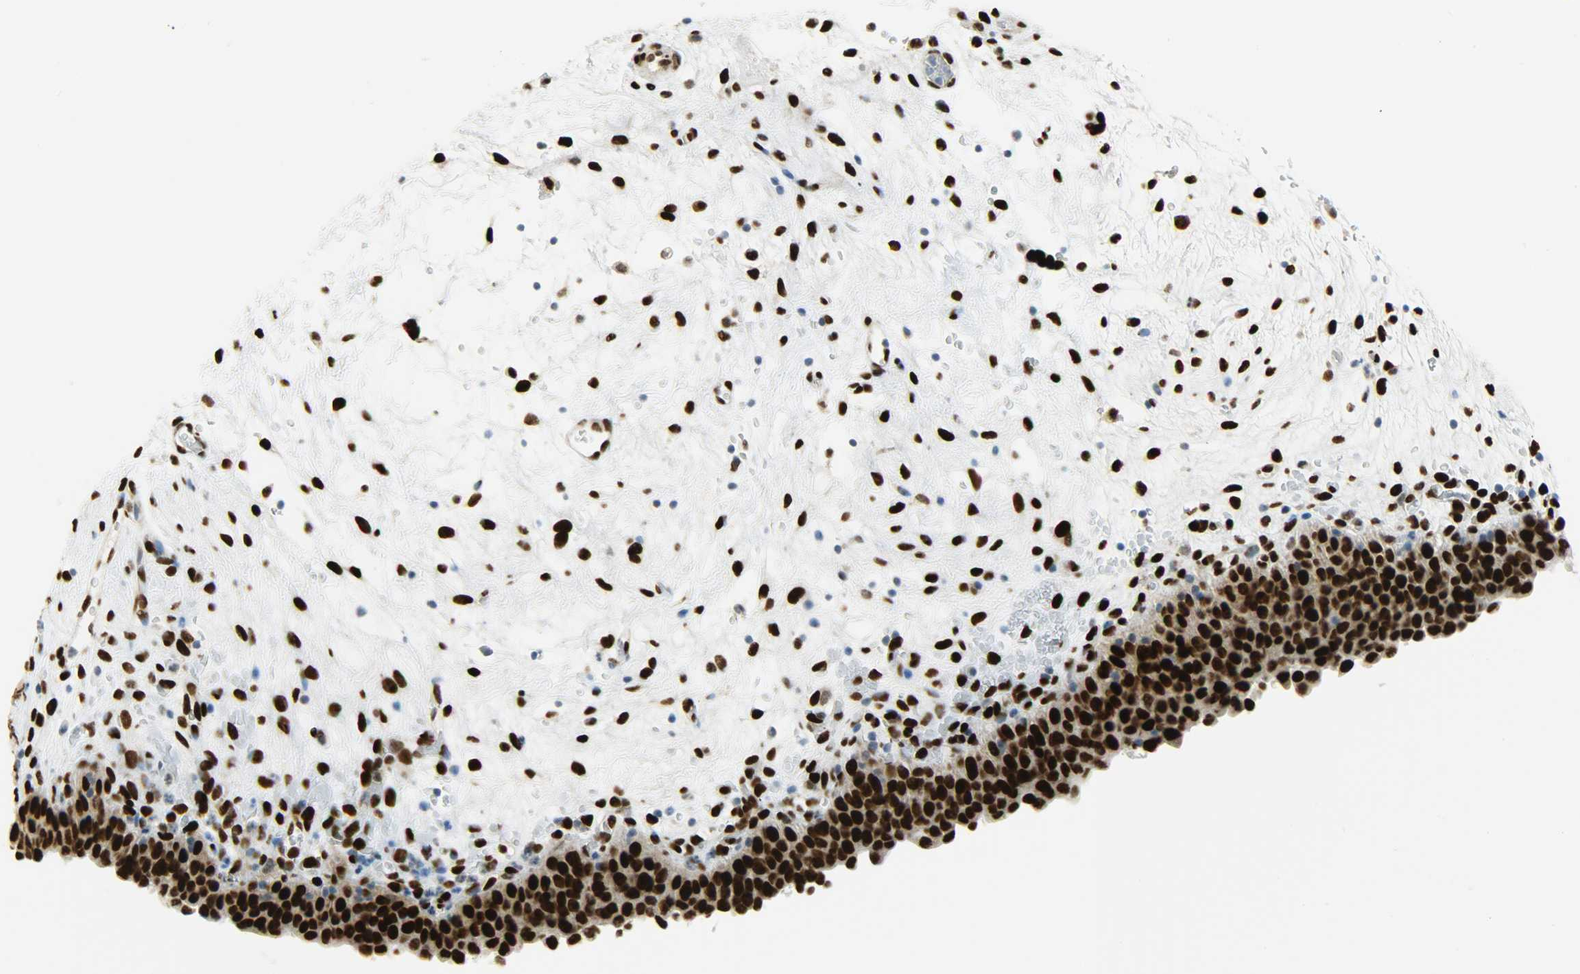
{"staining": {"intensity": "strong", "quantity": ">75%", "location": "nuclear"}, "tissue": "urinary bladder", "cell_type": "Urothelial cells", "image_type": "normal", "snomed": [{"axis": "morphology", "description": "Normal tissue, NOS"}, {"axis": "morphology", "description": "Dysplasia, NOS"}, {"axis": "topography", "description": "Urinary bladder"}], "caption": "Unremarkable urinary bladder was stained to show a protein in brown. There is high levels of strong nuclear positivity in about >75% of urothelial cells. (brown staining indicates protein expression, while blue staining denotes nuclei).", "gene": "JUNB", "patient": {"sex": "male", "age": 35}}